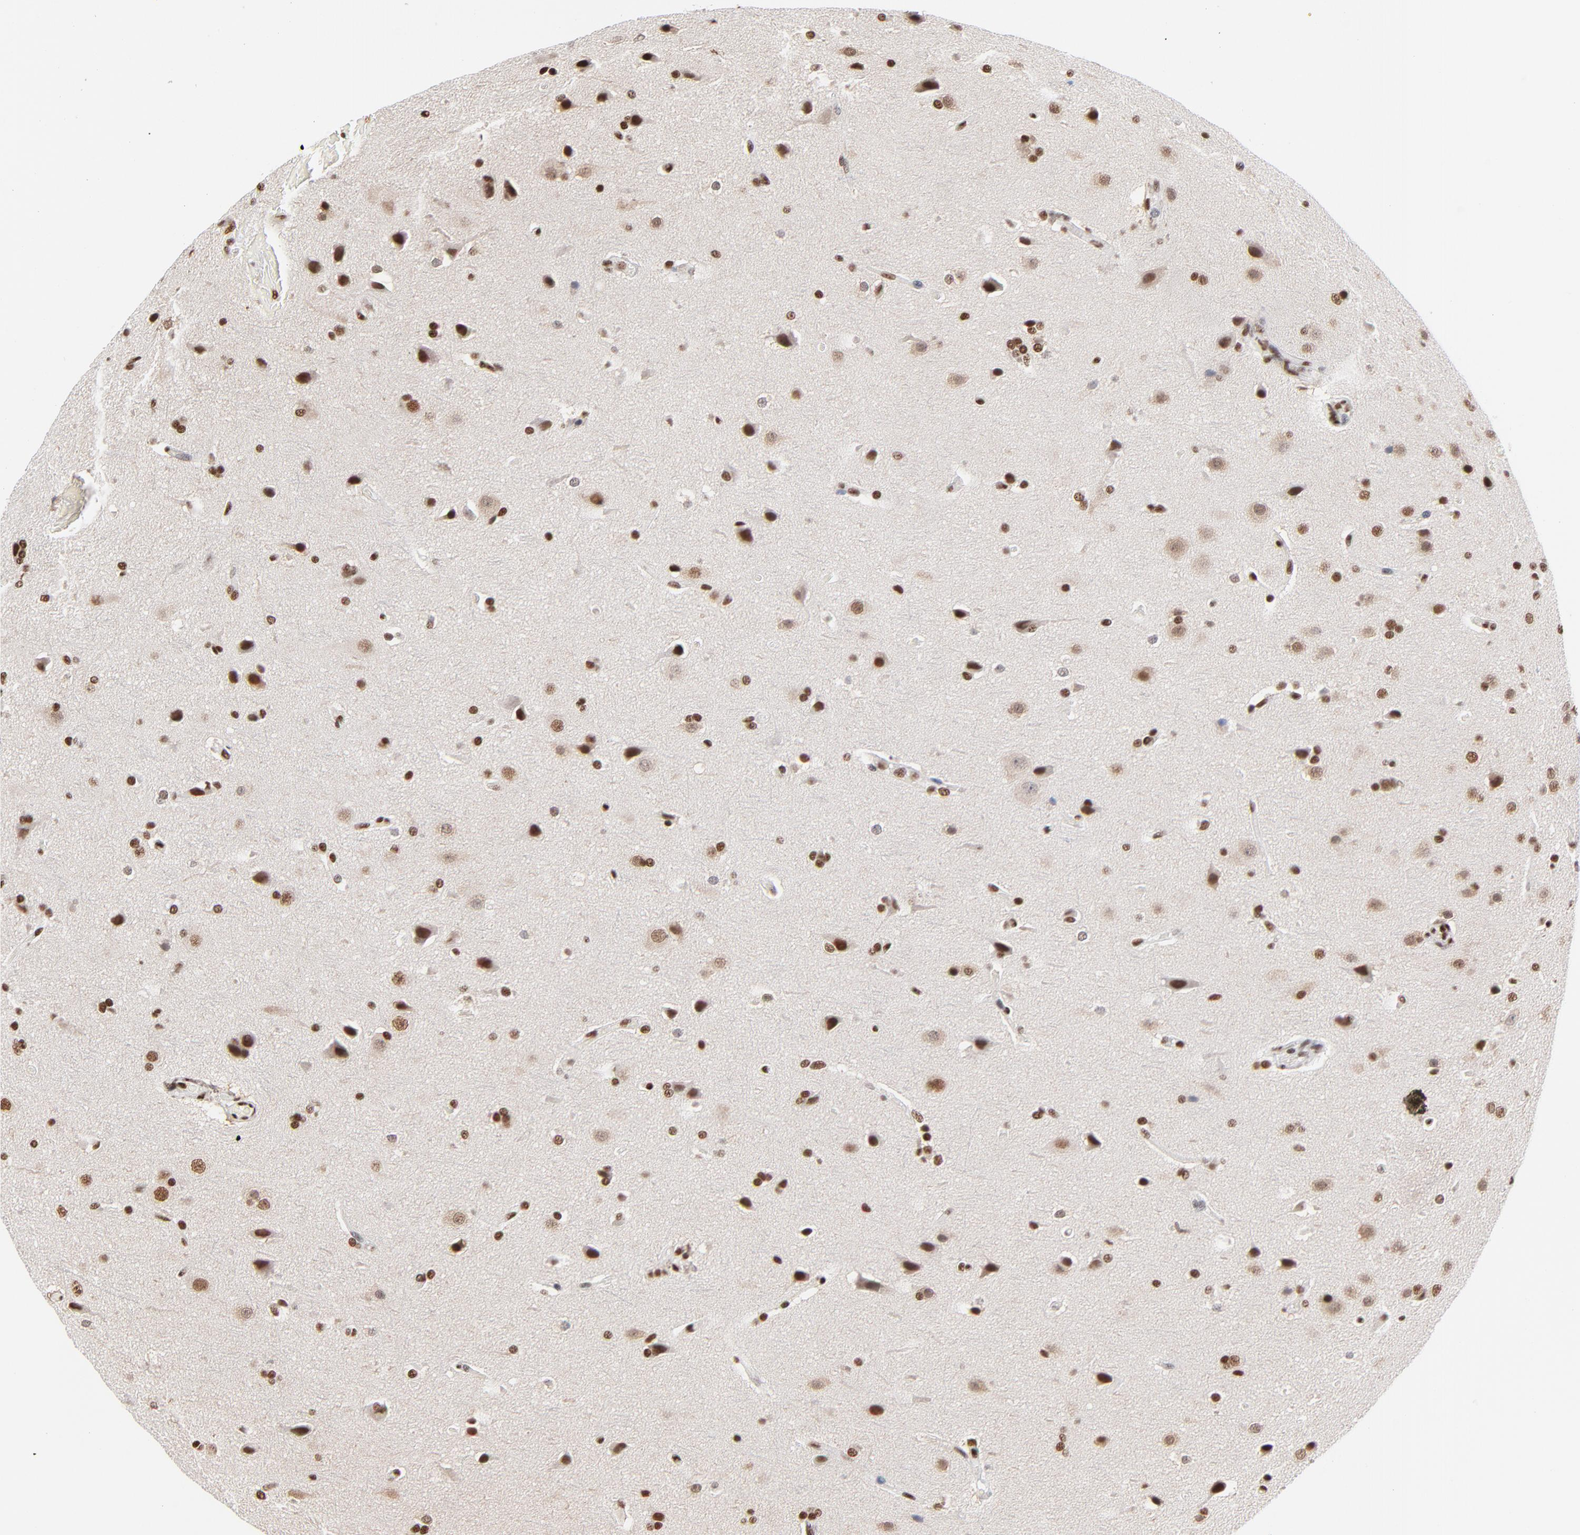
{"staining": {"intensity": "strong", "quantity": ">75%", "location": "nuclear"}, "tissue": "glioma", "cell_type": "Tumor cells", "image_type": "cancer", "snomed": [{"axis": "morphology", "description": "Glioma, malignant, Low grade"}, {"axis": "topography", "description": "Cerebral cortex"}], "caption": "Brown immunohistochemical staining in human glioma displays strong nuclear expression in about >75% of tumor cells.", "gene": "CREB1", "patient": {"sex": "female", "age": 47}}